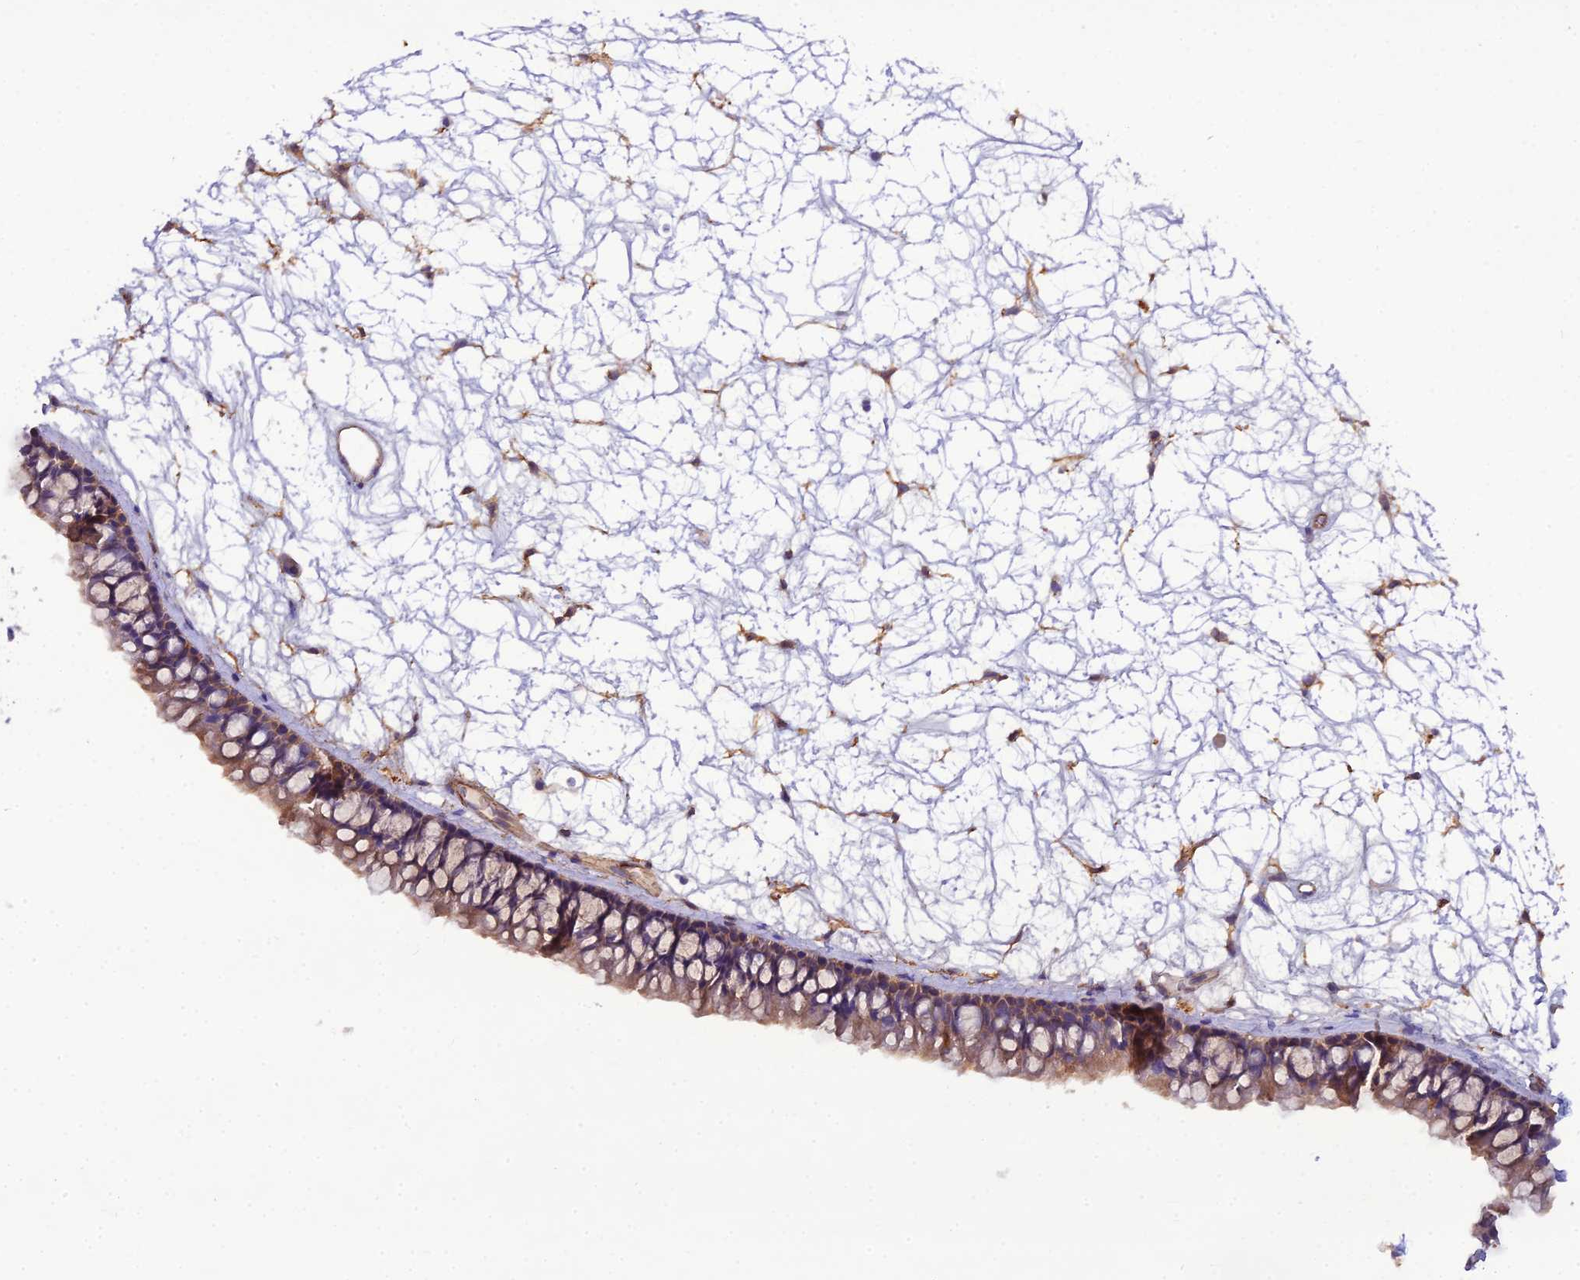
{"staining": {"intensity": "weak", "quantity": ">75%", "location": "cytoplasmic/membranous"}, "tissue": "nasopharynx", "cell_type": "Respiratory epithelial cells", "image_type": "normal", "snomed": [{"axis": "morphology", "description": "Normal tissue, NOS"}, {"axis": "topography", "description": "Nasopharynx"}], "caption": "Respiratory epithelial cells display weak cytoplasmic/membranous staining in approximately >75% of cells in unremarkable nasopharynx. (DAB (3,3'-diaminobenzidine) = brown stain, brightfield microscopy at high magnification).", "gene": "CFAP47", "patient": {"sex": "male", "age": 64}}